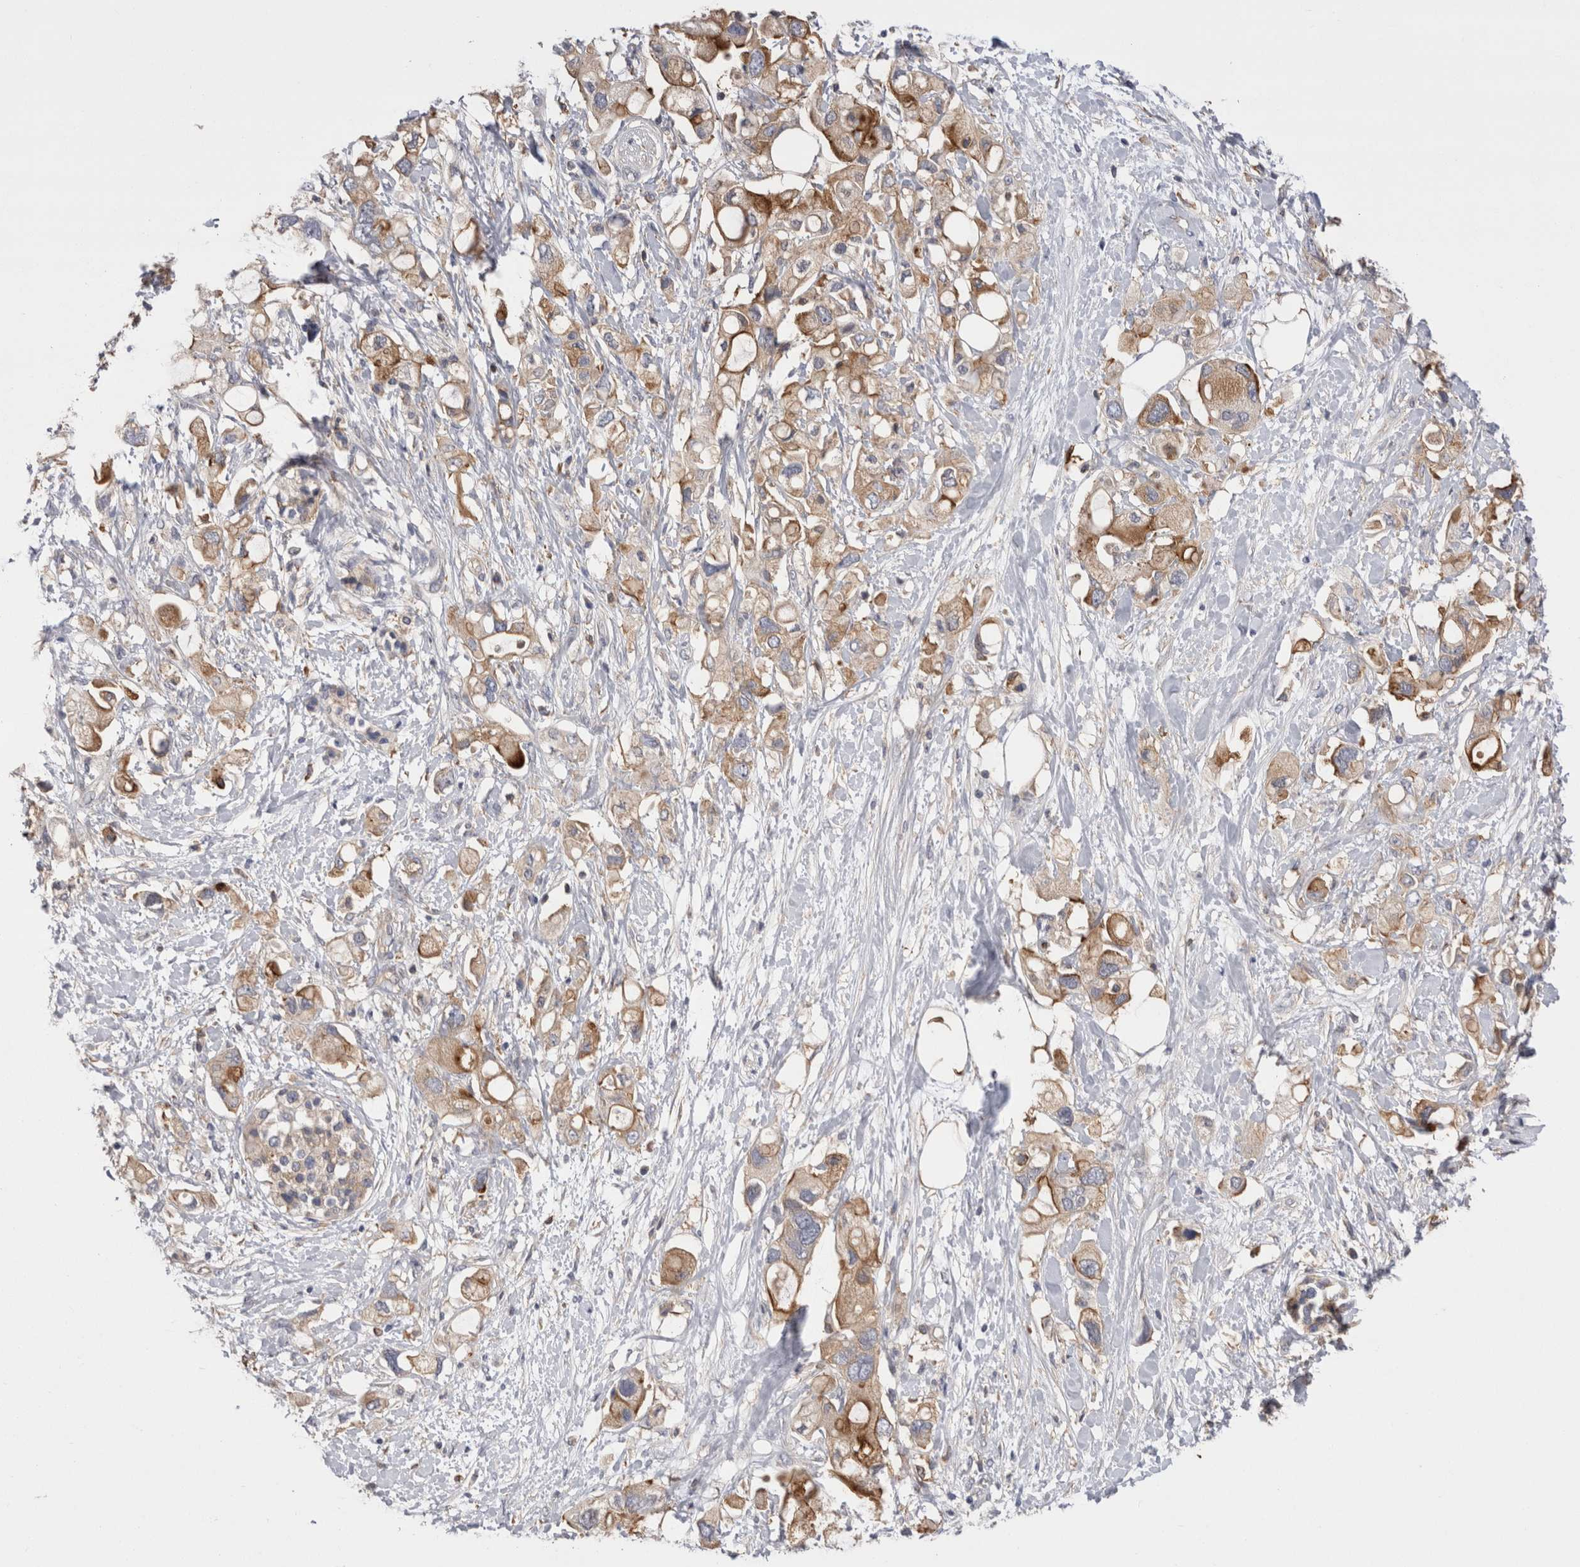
{"staining": {"intensity": "moderate", "quantity": ">75%", "location": "cytoplasmic/membranous"}, "tissue": "pancreatic cancer", "cell_type": "Tumor cells", "image_type": "cancer", "snomed": [{"axis": "morphology", "description": "Adenocarcinoma, NOS"}, {"axis": "topography", "description": "Pancreas"}], "caption": "A histopathology image of adenocarcinoma (pancreatic) stained for a protein shows moderate cytoplasmic/membranous brown staining in tumor cells.", "gene": "RAB11FIP1", "patient": {"sex": "female", "age": 56}}